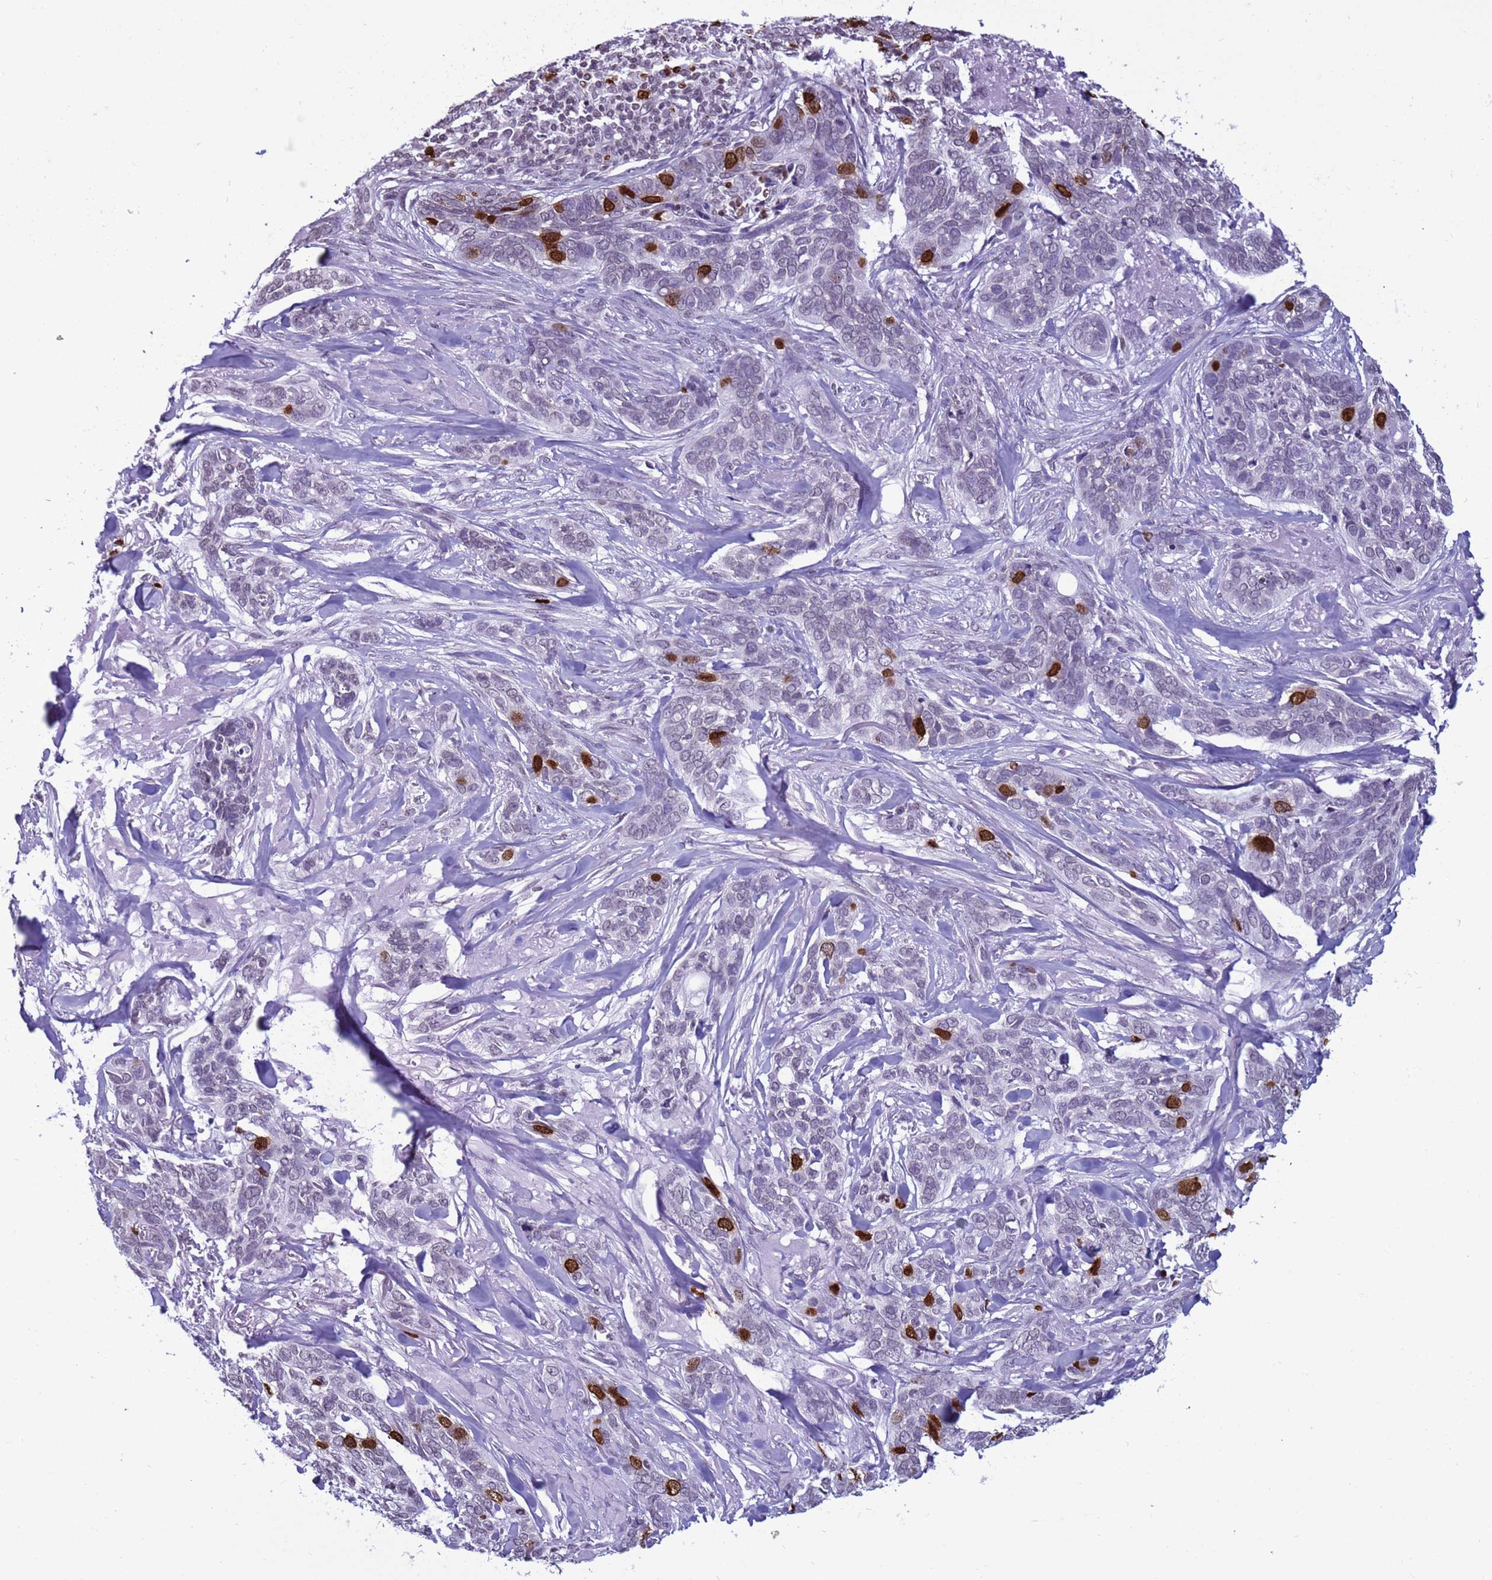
{"staining": {"intensity": "strong", "quantity": "<25%", "location": "nuclear"}, "tissue": "skin cancer", "cell_type": "Tumor cells", "image_type": "cancer", "snomed": [{"axis": "morphology", "description": "Basal cell carcinoma"}, {"axis": "topography", "description": "Skin"}], "caption": "IHC staining of skin cancer (basal cell carcinoma), which shows medium levels of strong nuclear expression in about <25% of tumor cells indicating strong nuclear protein positivity. The staining was performed using DAB (brown) for protein detection and nuclei were counterstained in hematoxylin (blue).", "gene": "H4C8", "patient": {"sex": "male", "age": 86}}